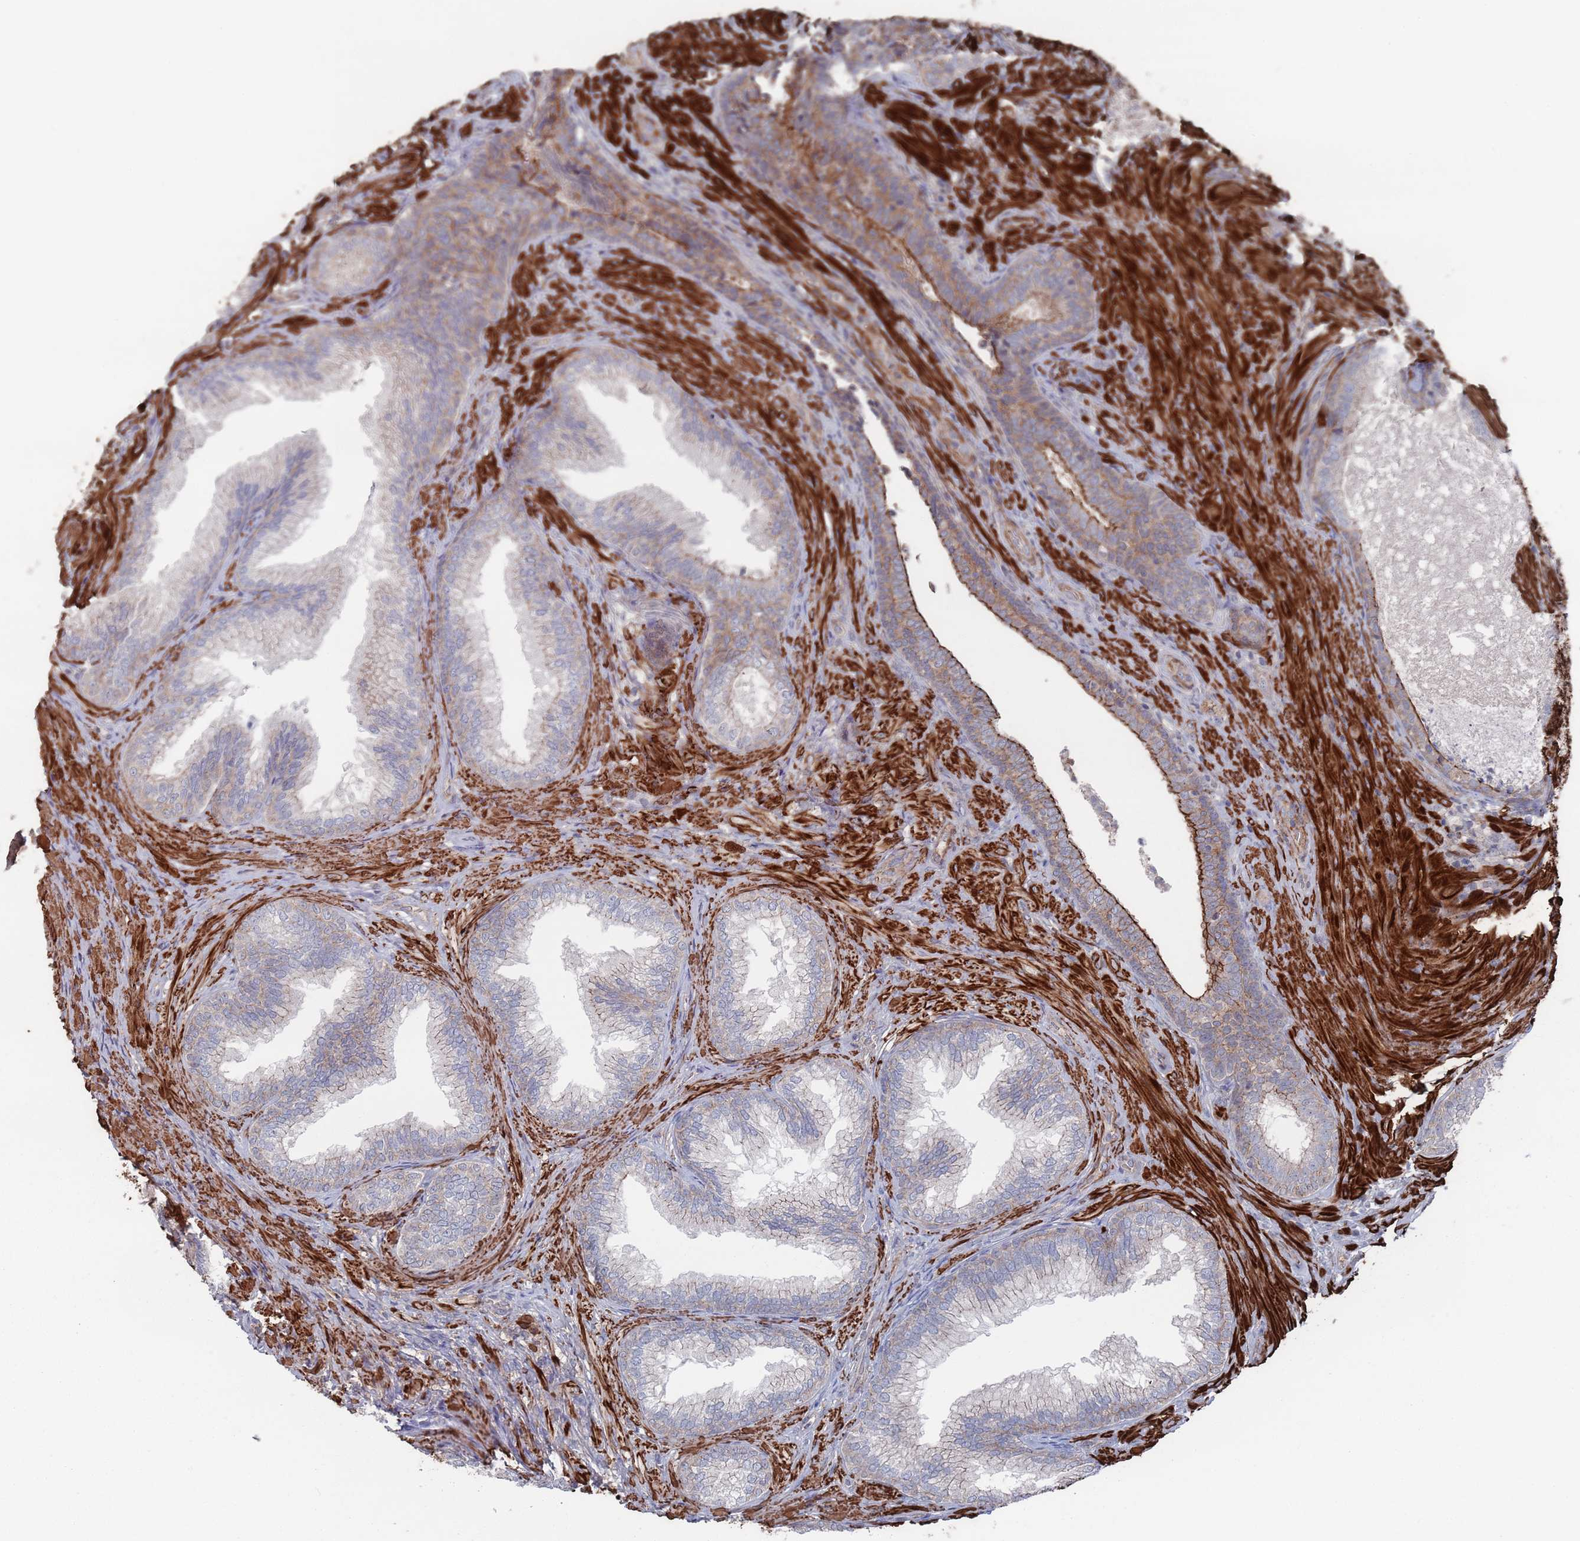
{"staining": {"intensity": "weak", "quantity": ">75%", "location": "cytoplasmic/membranous"}, "tissue": "prostate", "cell_type": "Glandular cells", "image_type": "normal", "snomed": [{"axis": "morphology", "description": "Normal tissue, NOS"}, {"axis": "topography", "description": "Prostate"}], "caption": "This image exhibits immunohistochemistry staining of normal human prostate, with low weak cytoplasmic/membranous staining in about >75% of glandular cells.", "gene": "PLEKHA4", "patient": {"sex": "male", "age": 76}}